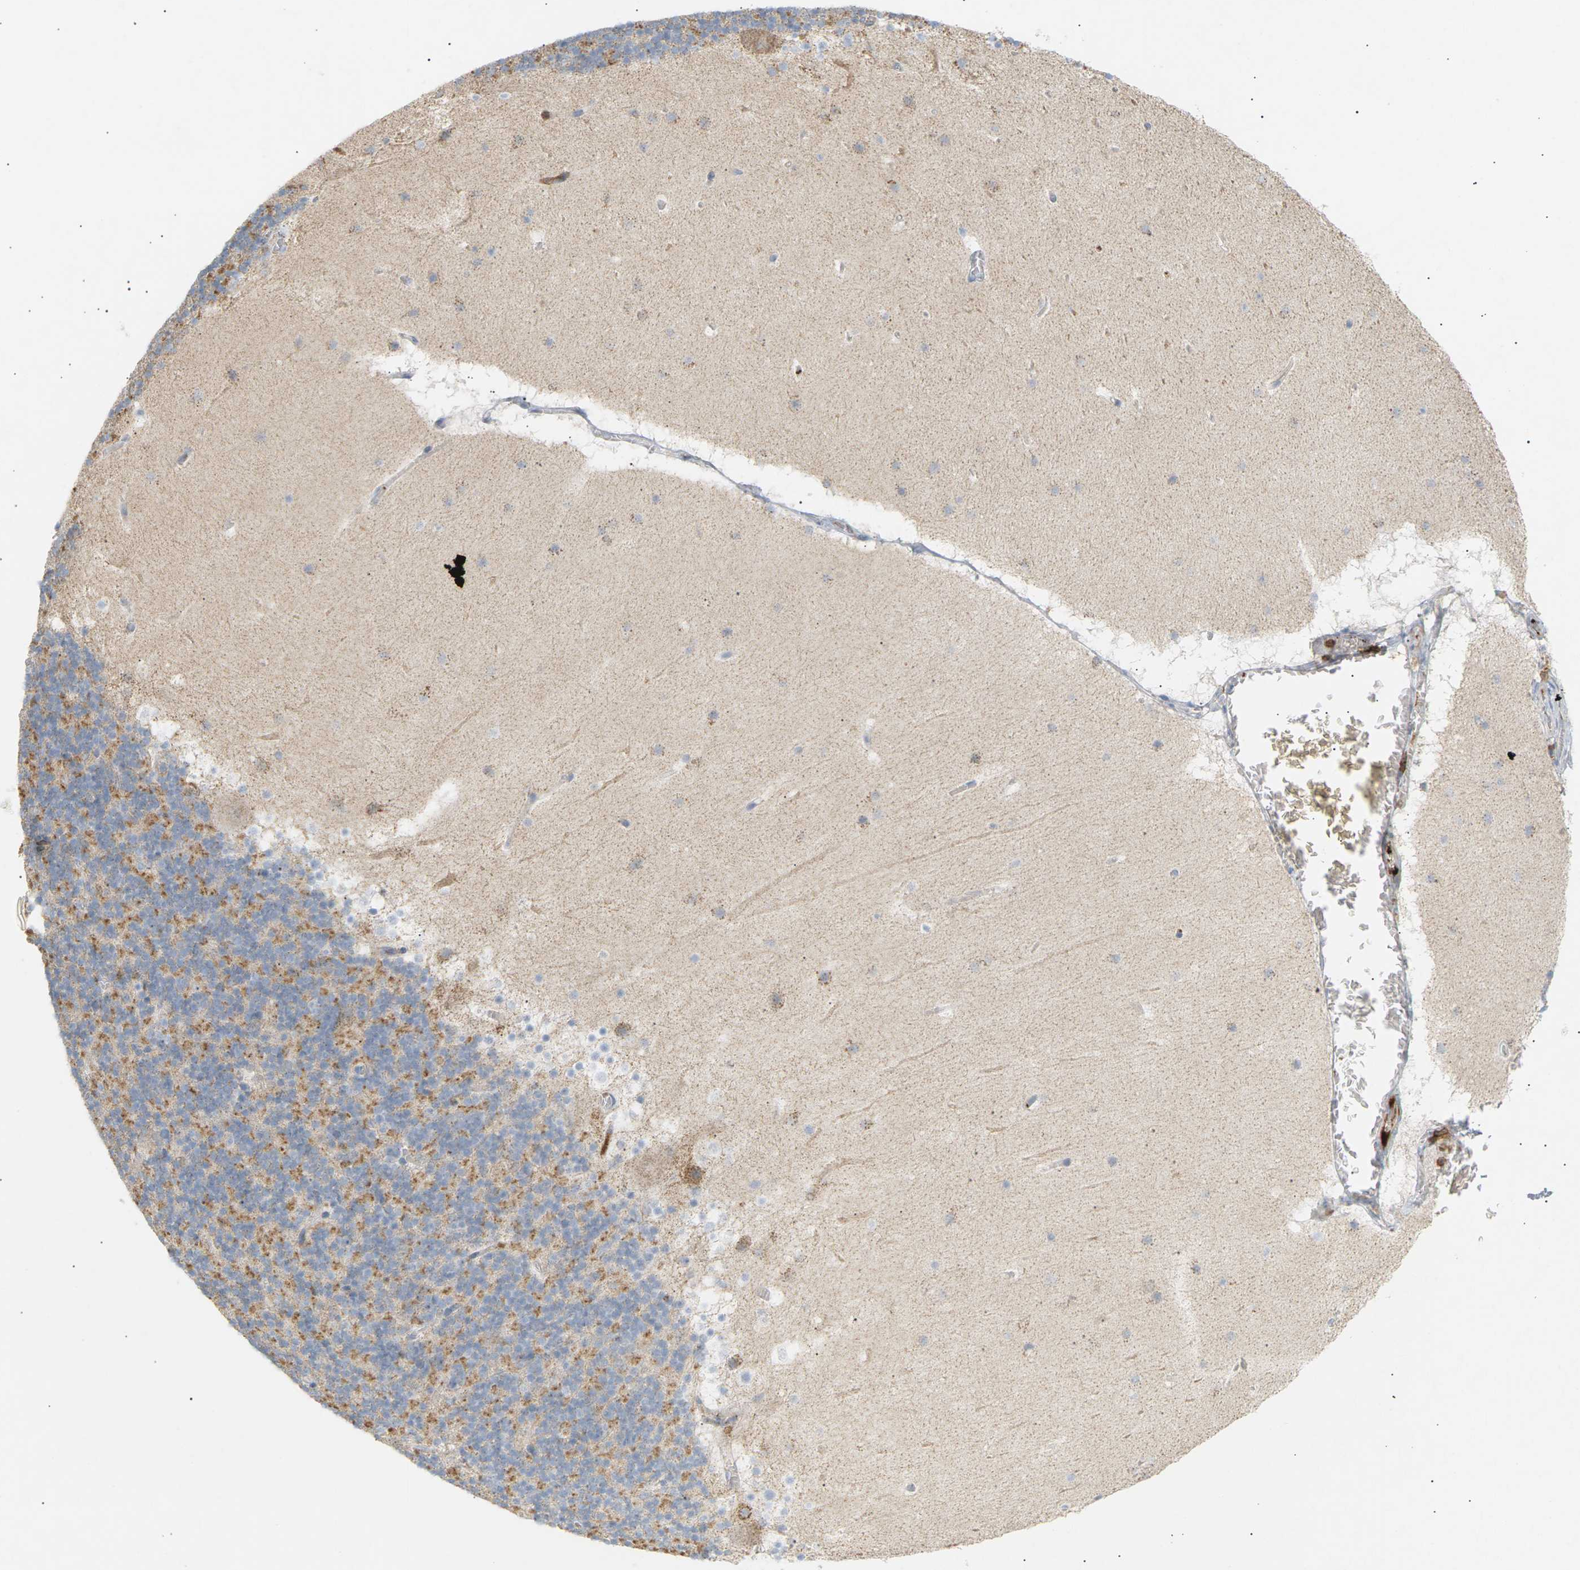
{"staining": {"intensity": "moderate", "quantity": "25%-75%", "location": "cytoplasmic/membranous"}, "tissue": "cerebellum", "cell_type": "Cells in granular layer", "image_type": "normal", "snomed": [{"axis": "morphology", "description": "Normal tissue, NOS"}, {"axis": "topography", "description": "Cerebellum"}], "caption": "Protein expression analysis of unremarkable cerebellum displays moderate cytoplasmic/membranous expression in about 25%-75% of cells in granular layer.", "gene": "LIME1", "patient": {"sex": "male", "age": 45}}